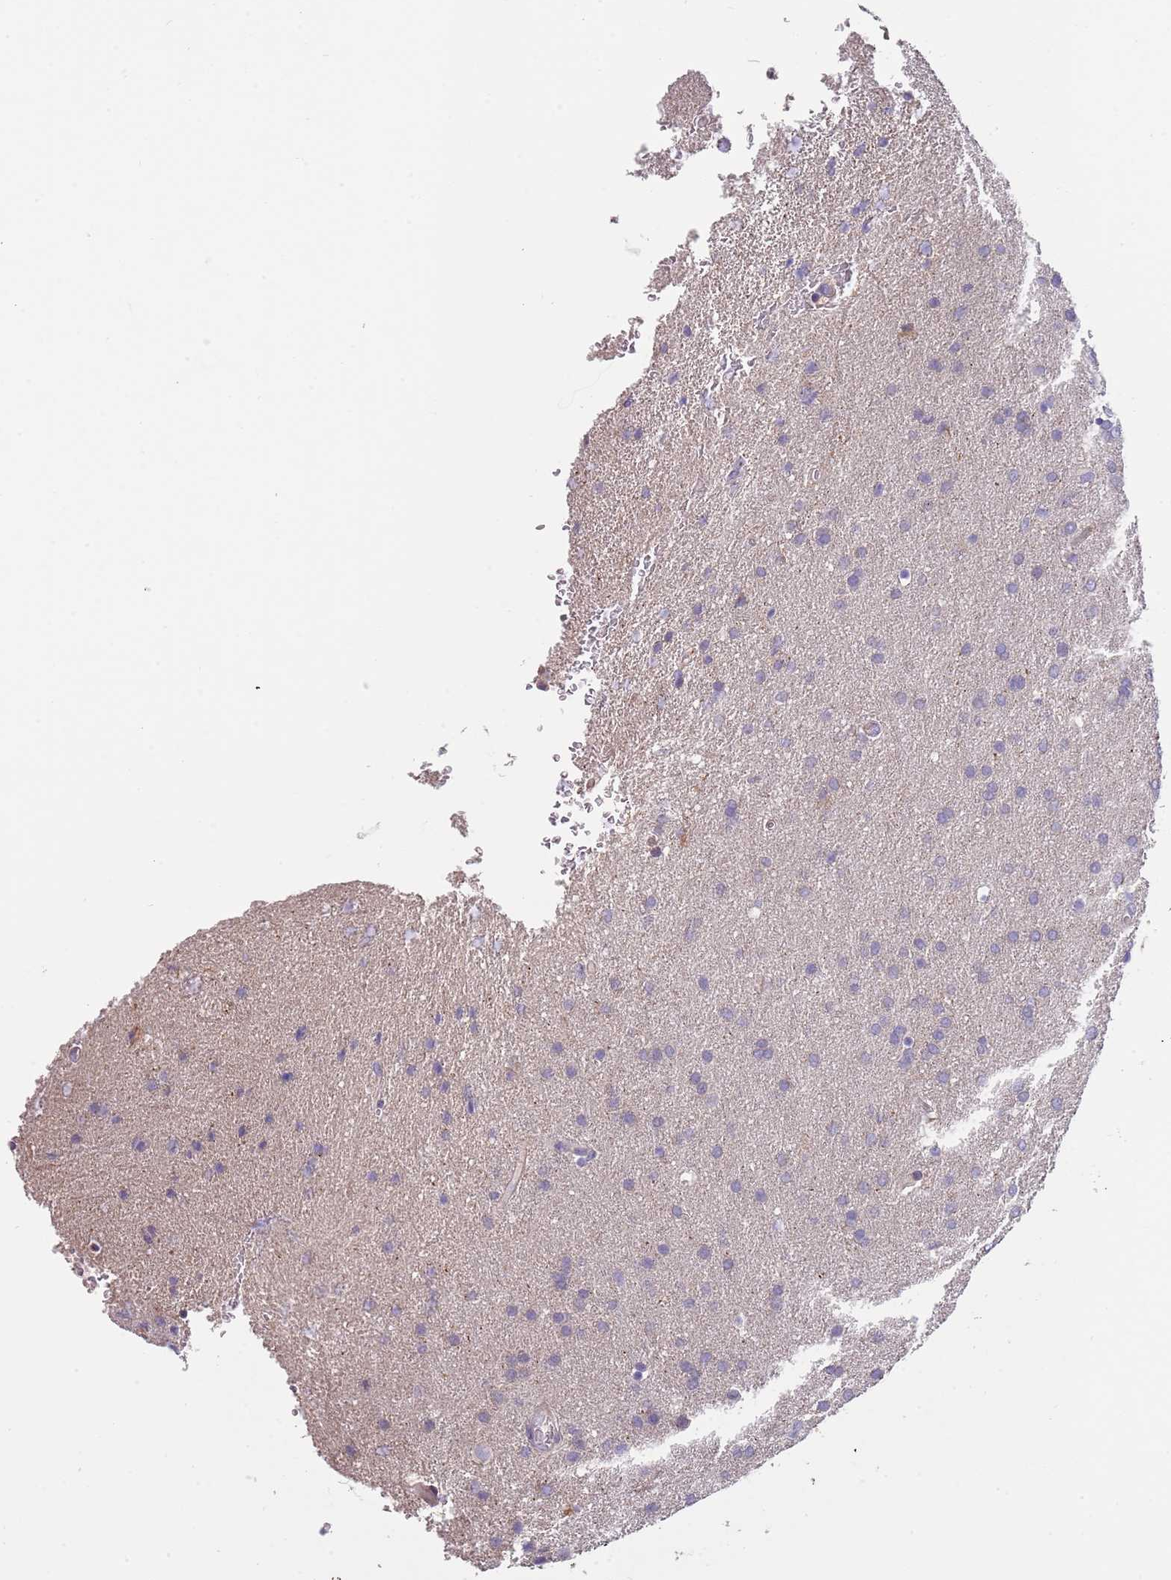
{"staining": {"intensity": "negative", "quantity": "none", "location": "none"}, "tissue": "glioma", "cell_type": "Tumor cells", "image_type": "cancer", "snomed": [{"axis": "morphology", "description": "Glioma, malignant, Low grade"}, {"axis": "topography", "description": "Brain"}], "caption": "The image reveals no significant positivity in tumor cells of glioma.", "gene": "SUSD1", "patient": {"sex": "female", "age": 32}}